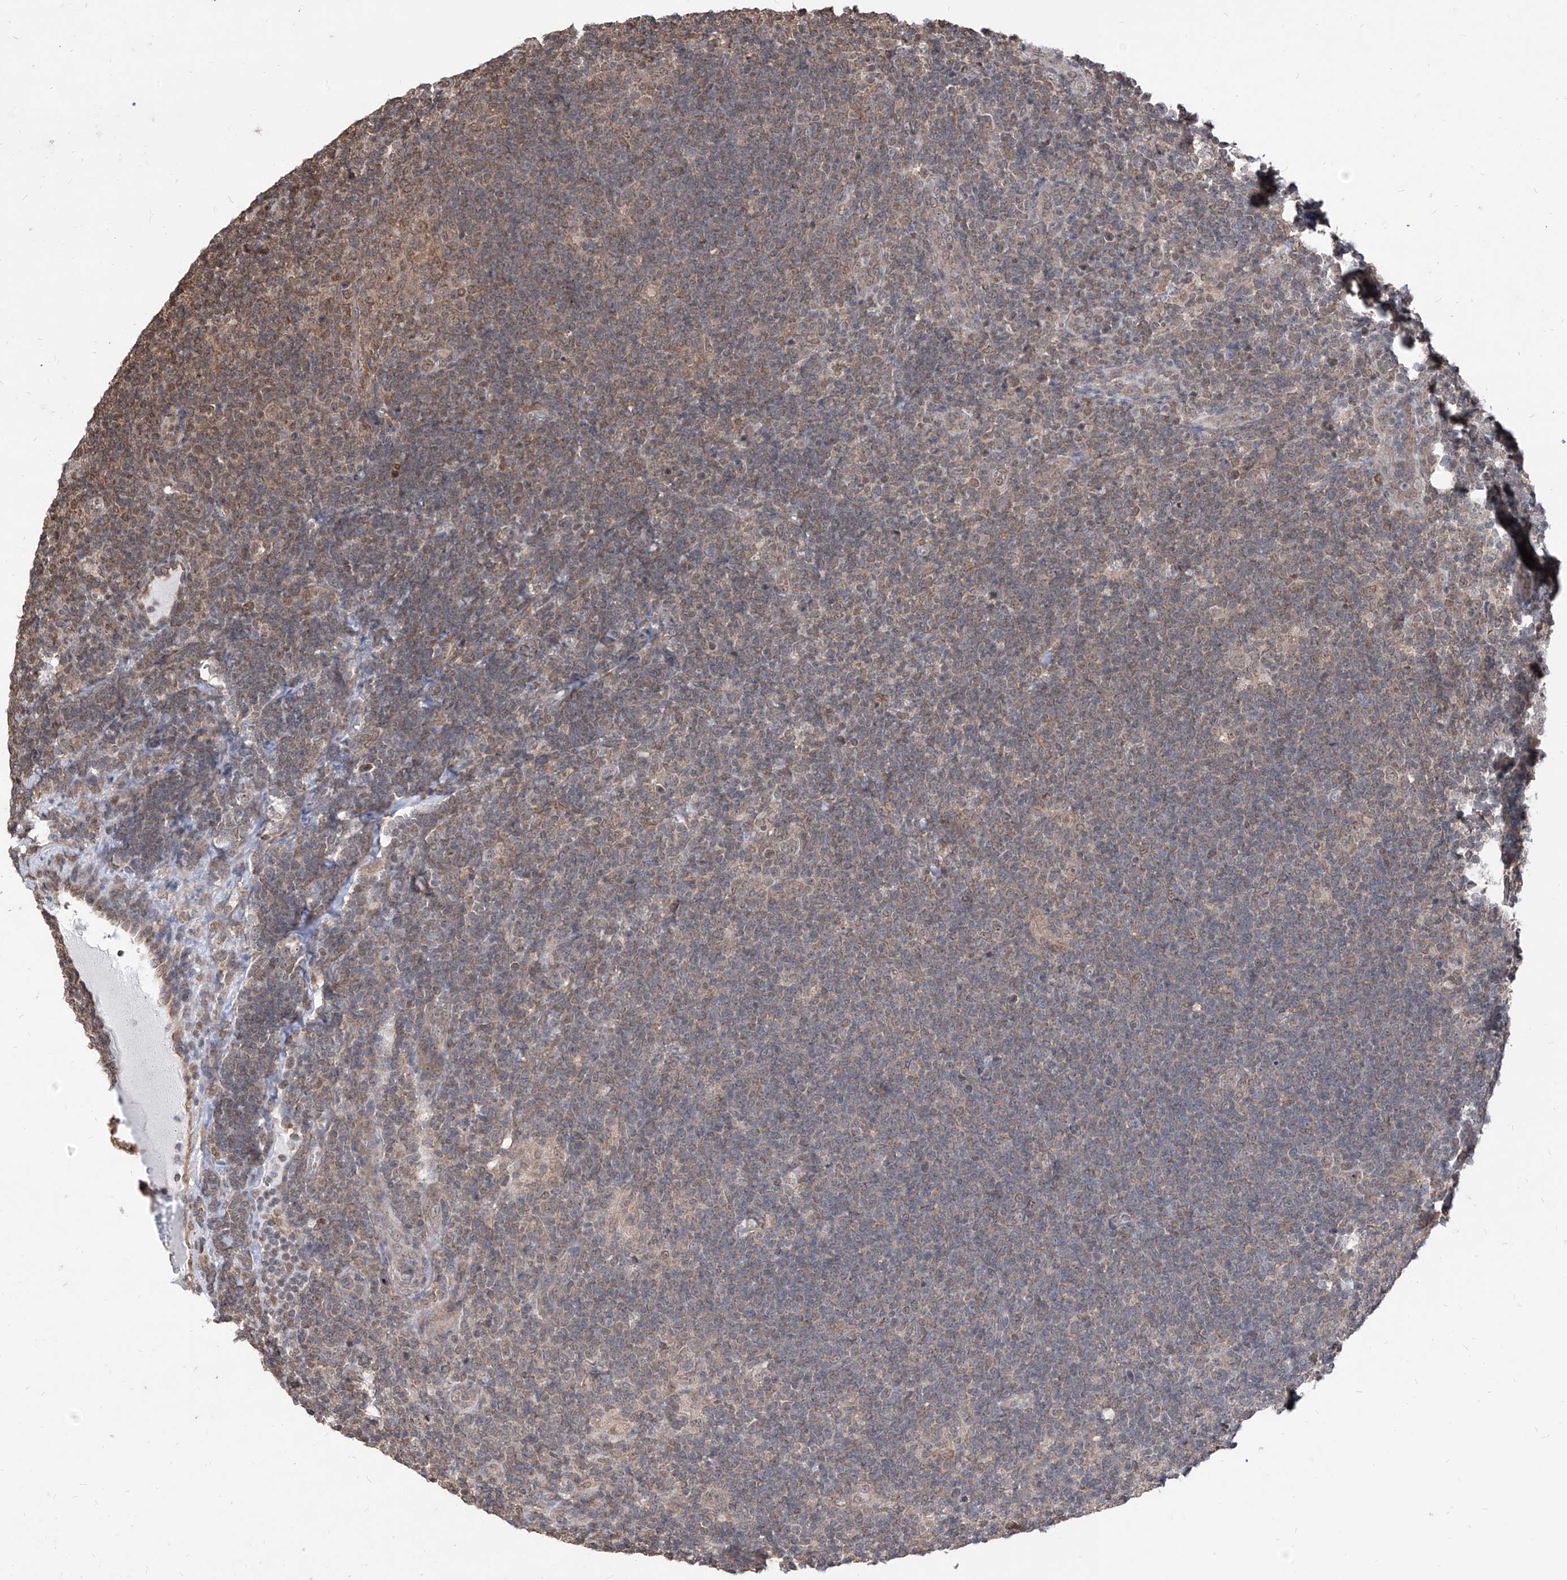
{"staining": {"intensity": "negative", "quantity": "none", "location": "none"}, "tissue": "lymphoma", "cell_type": "Tumor cells", "image_type": "cancer", "snomed": [{"axis": "morphology", "description": "Hodgkin's disease, NOS"}, {"axis": "topography", "description": "Lymph node"}], "caption": "Immunohistochemistry (IHC) of Hodgkin's disease shows no staining in tumor cells.", "gene": "C8orf82", "patient": {"sex": "female", "age": 57}}